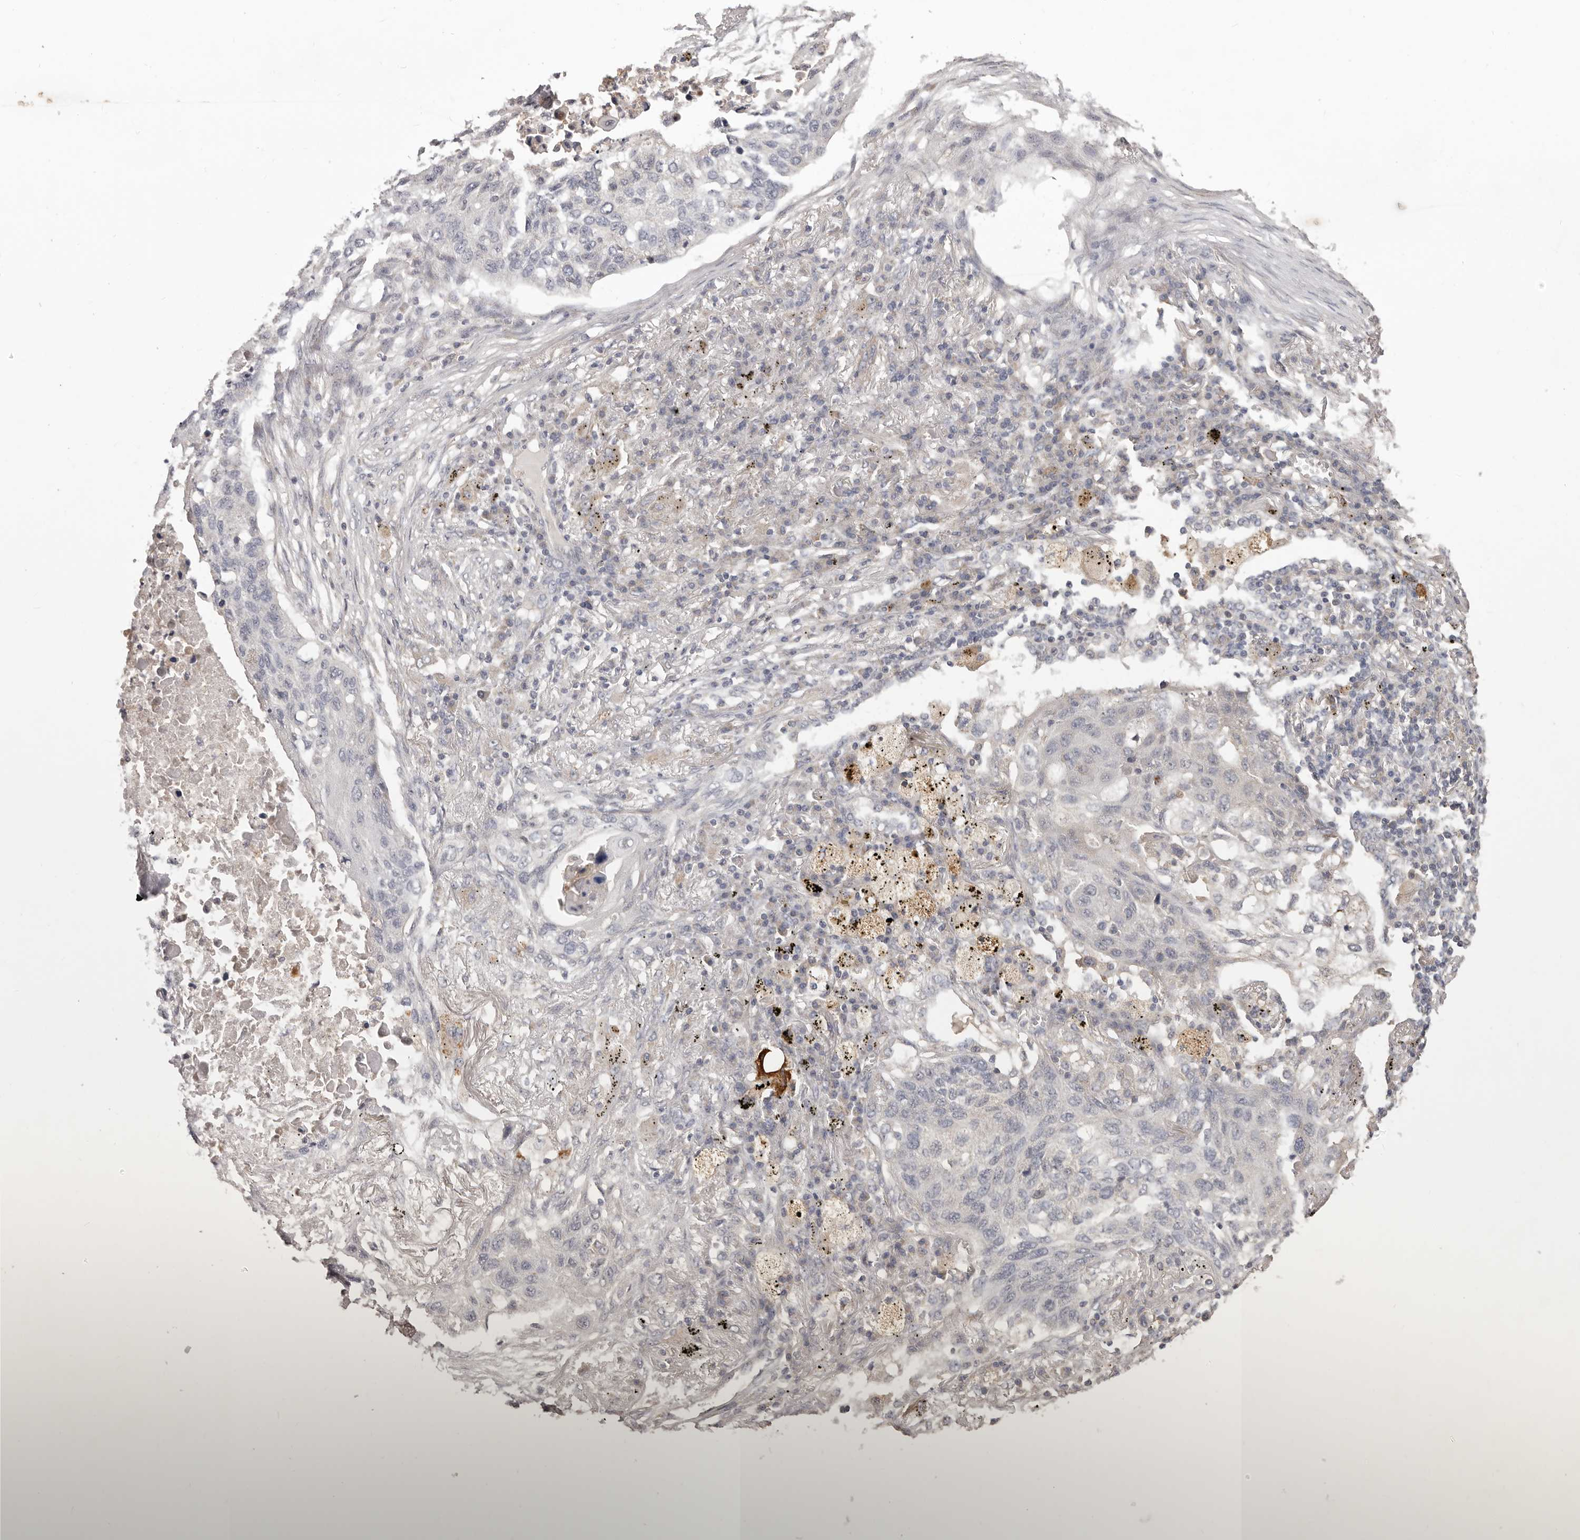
{"staining": {"intensity": "negative", "quantity": "none", "location": "none"}, "tissue": "lung cancer", "cell_type": "Tumor cells", "image_type": "cancer", "snomed": [{"axis": "morphology", "description": "Squamous cell carcinoma, NOS"}, {"axis": "topography", "description": "Lung"}], "caption": "Human lung cancer (squamous cell carcinoma) stained for a protein using IHC demonstrates no staining in tumor cells.", "gene": "HRH1", "patient": {"sex": "female", "age": 63}}